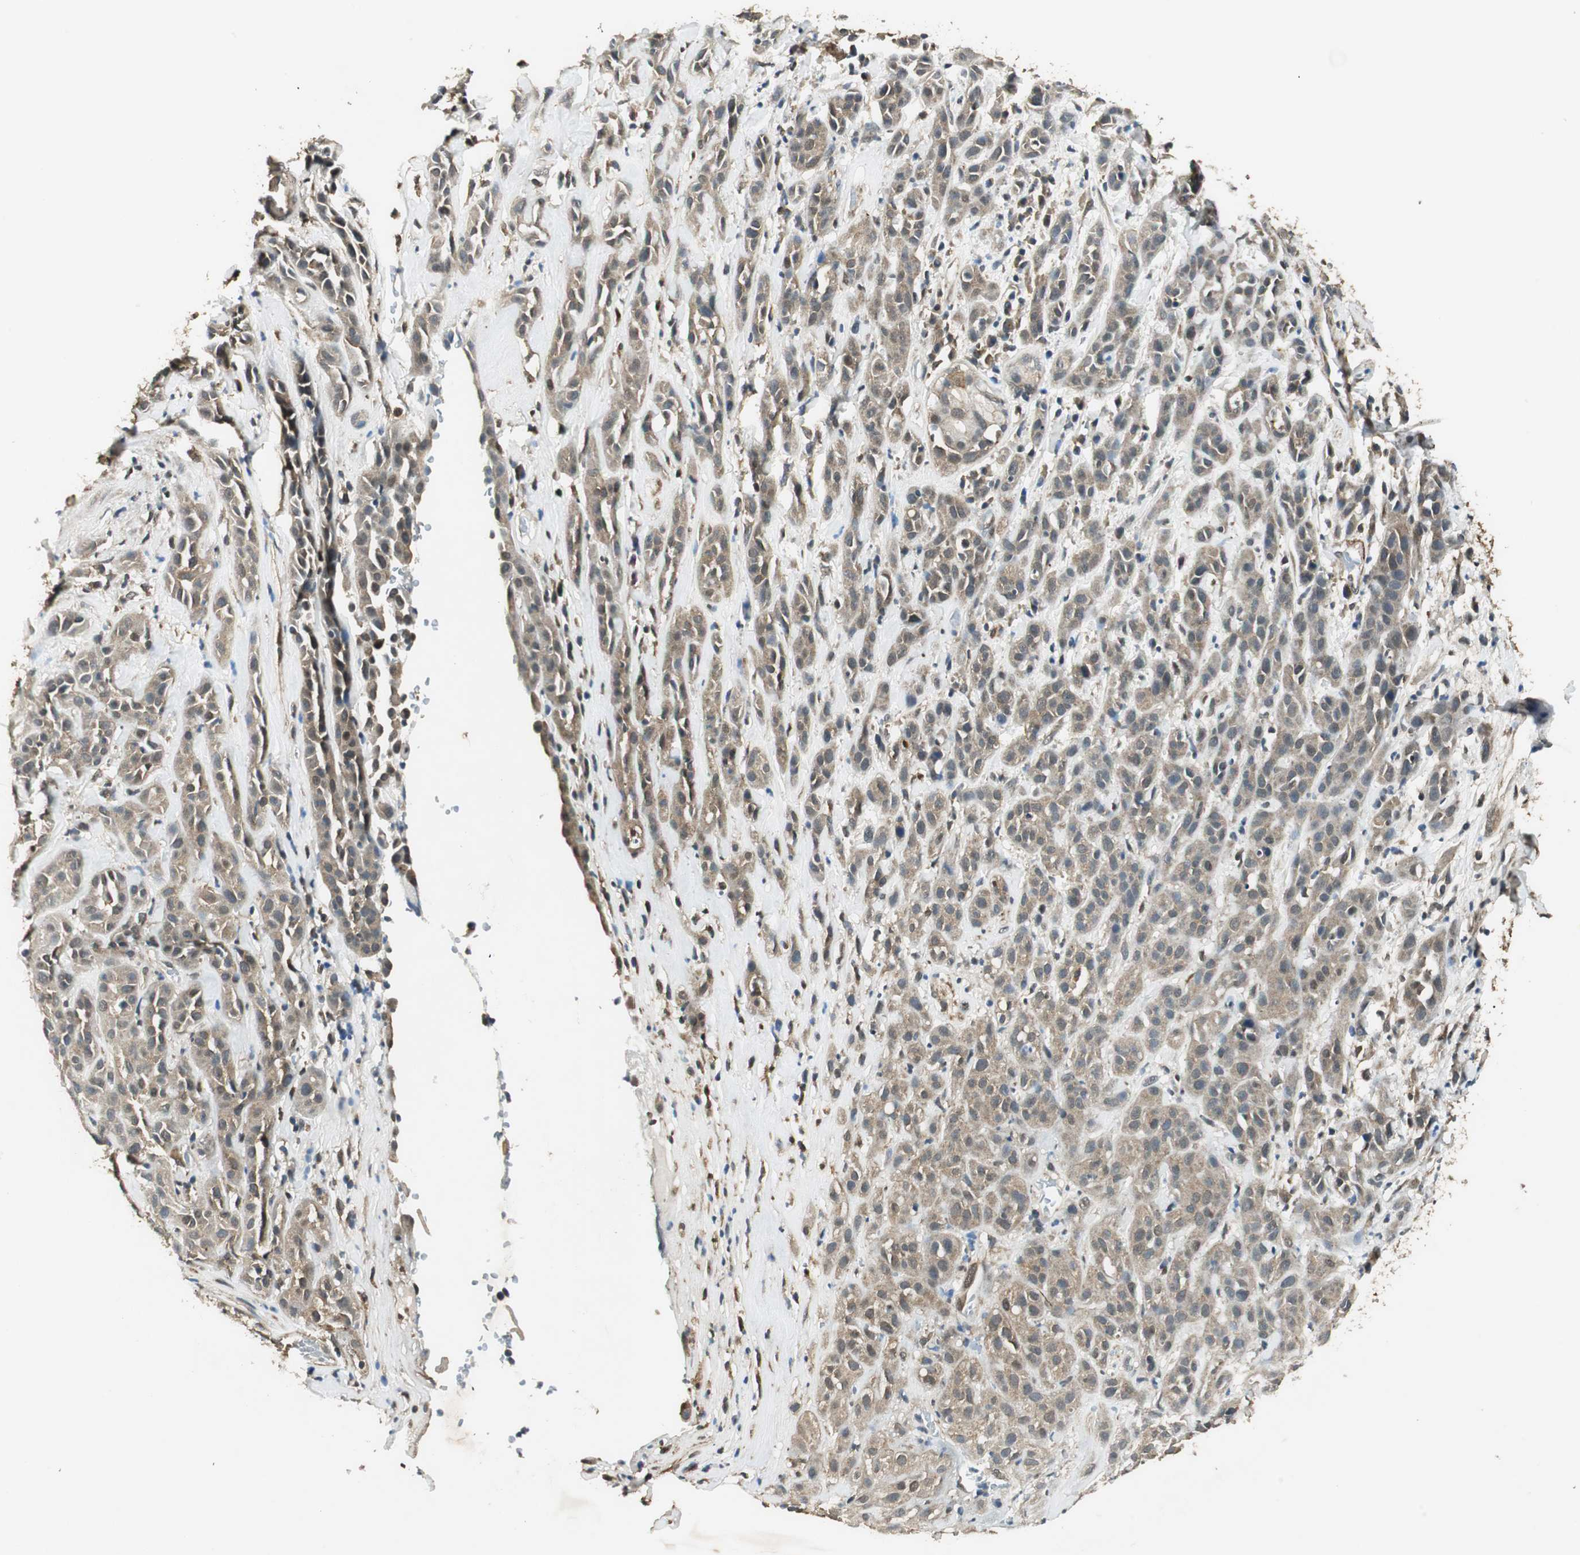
{"staining": {"intensity": "weak", "quantity": "25%-75%", "location": "cytoplasmic/membranous"}, "tissue": "head and neck cancer", "cell_type": "Tumor cells", "image_type": "cancer", "snomed": [{"axis": "morphology", "description": "Squamous cell carcinoma, NOS"}, {"axis": "topography", "description": "Head-Neck"}], "caption": "The image reveals a brown stain indicating the presence of a protein in the cytoplasmic/membranous of tumor cells in head and neck squamous cell carcinoma.", "gene": "PSMB4", "patient": {"sex": "male", "age": 62}}